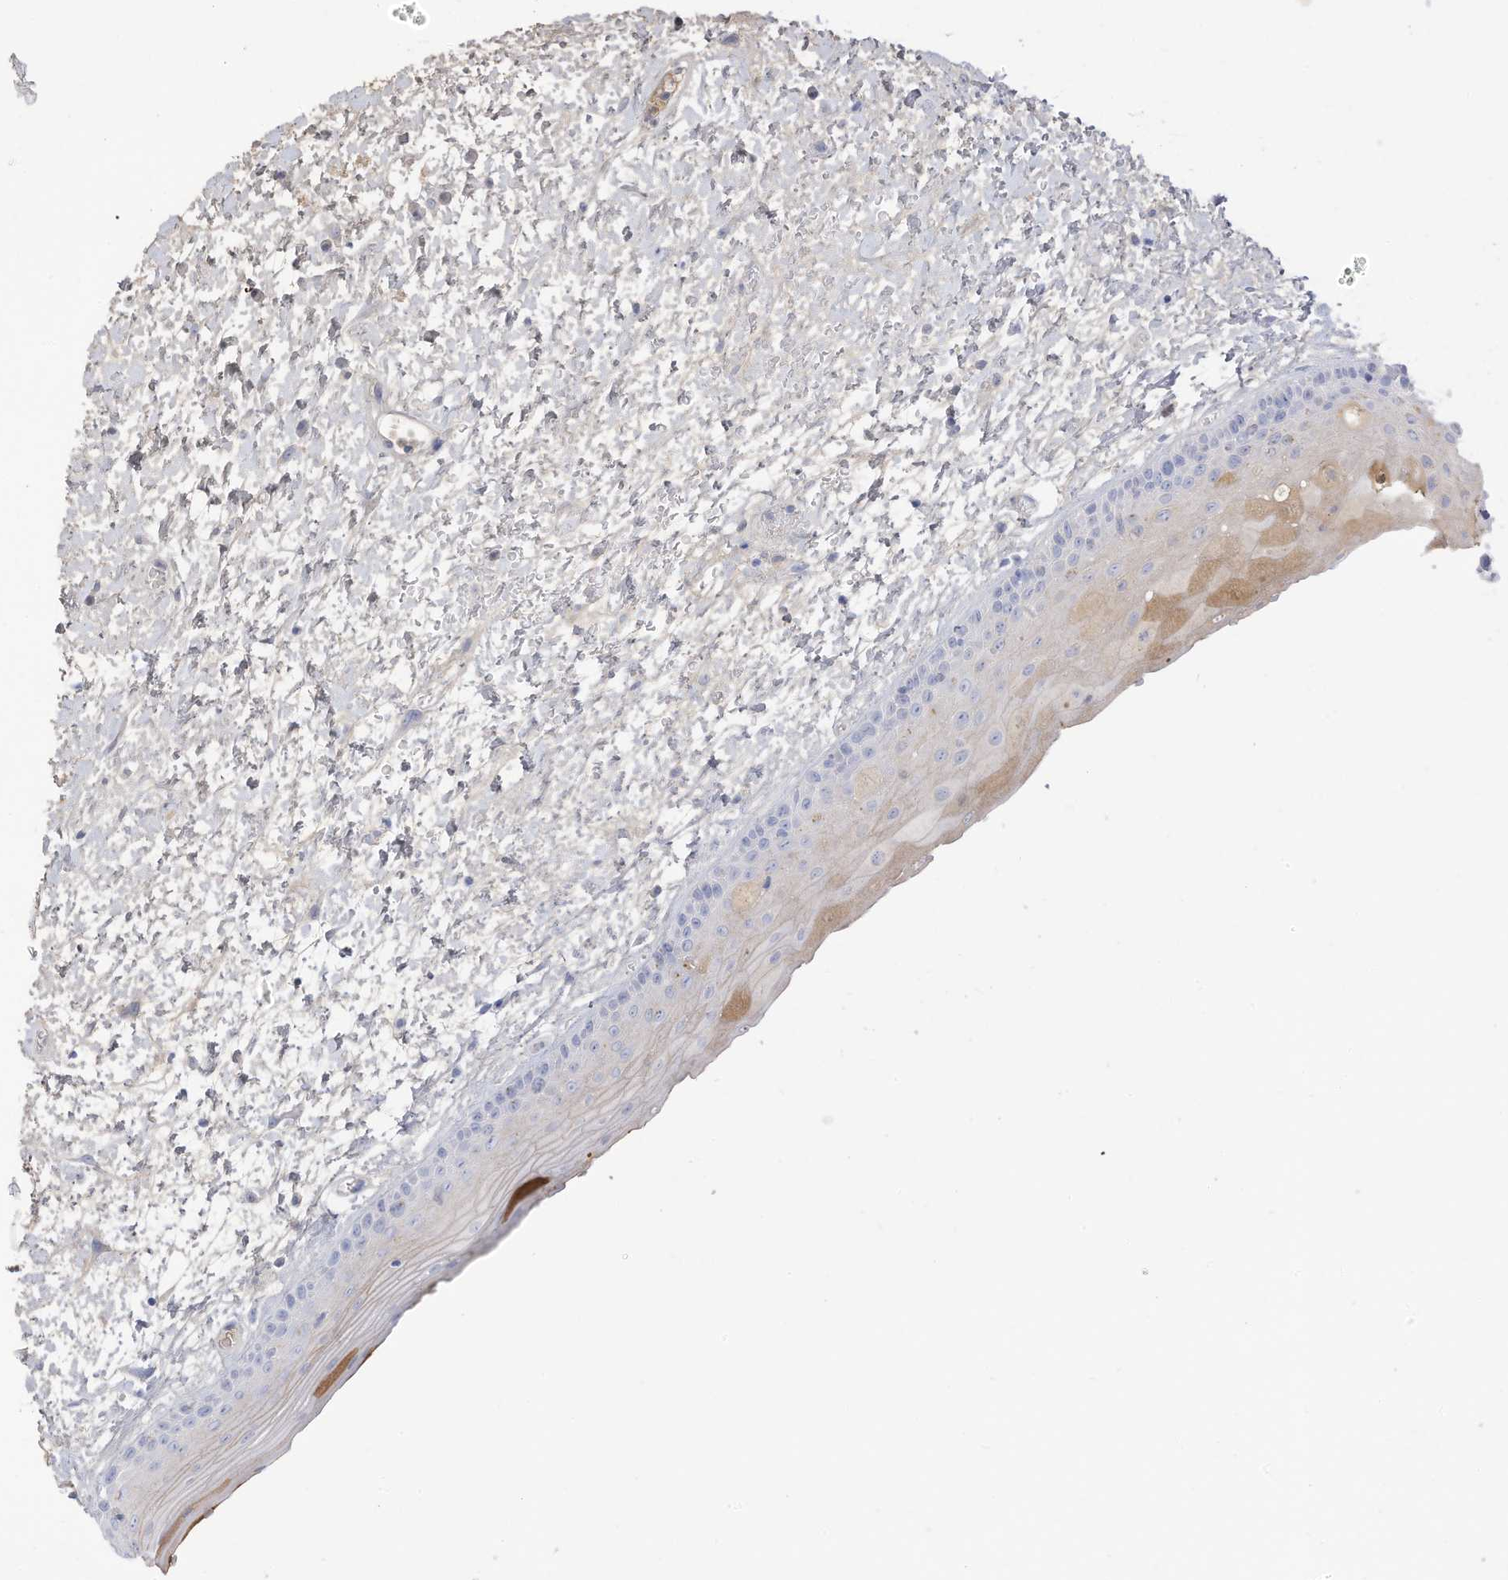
{"staining": {"intensity": "weak", "quantity": "<25%", "location": "cytoplasmic/membranous"}, "tissue": "oral mucosa", "cell_type": "Squamous epithelial cells", "image_type": "normal", "snomed": [{"axis": "morphology", "description": "Normal tissue, NOS"}, {"axis": "topography", "description": "Oral tissue"}], "caption": "Histopathology image shows no protein positivity in squamous epithelial cells of normal oral mucosa. Brightfield microscopy of immunohistochemistry stained with DAB (brown) and hematoxylin (blue), captured at high magnification.", "gene": "HSD17B13", "patient": {"sex": "female", "age": 76}}